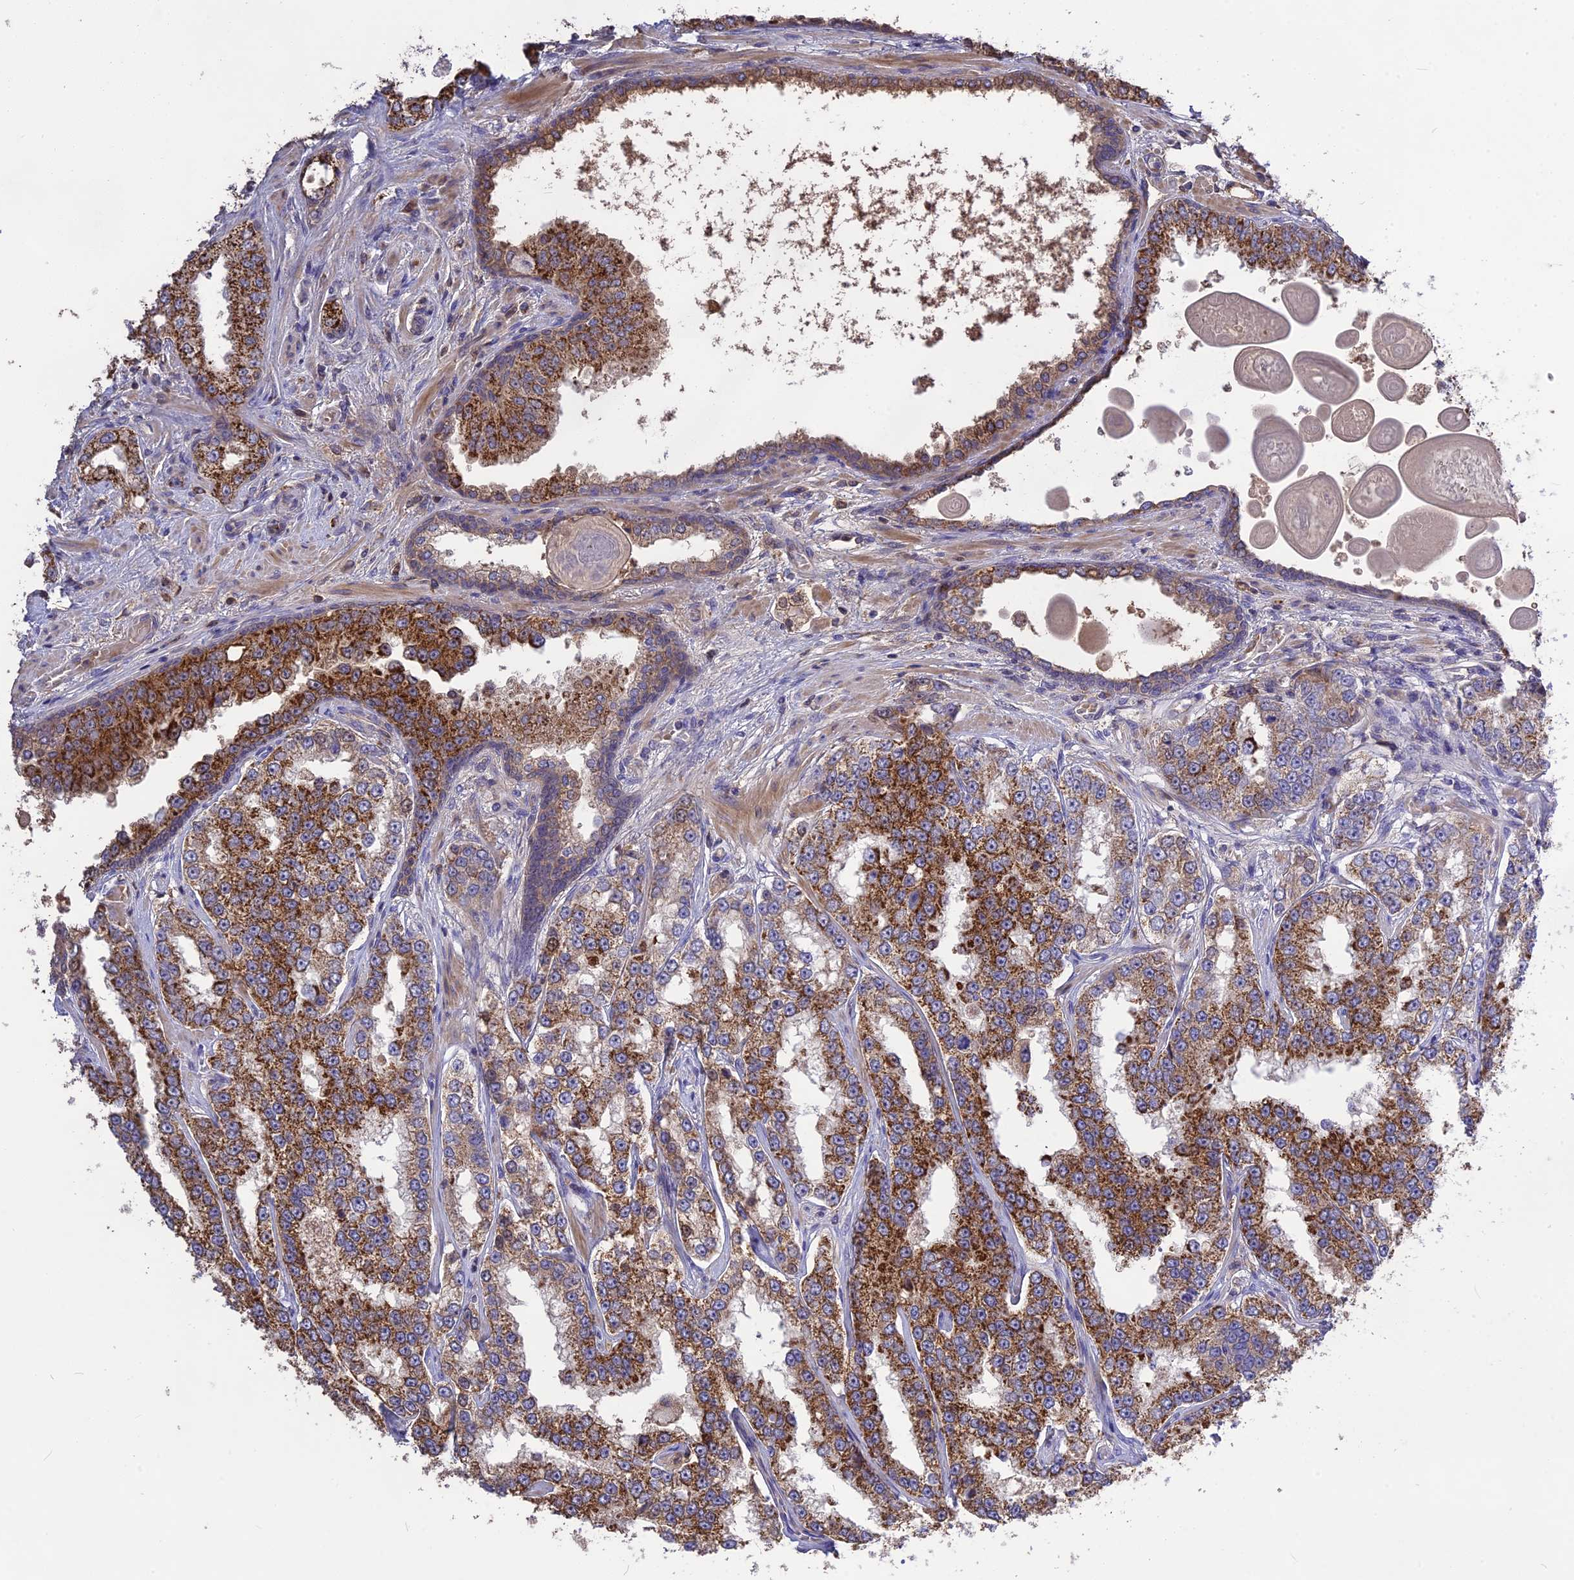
{"staining": {"intensity": "strong", "quantity": ">75%", "location": "cytoplasmic/membranous"}, "tissue": "prostate cancer", "cell_type": "Tumor cells", "image_type": "cancer", "snomed": [{"axis": "morphology", "description": "Normal tissue, NOS"}, {"axis": "morphology", "description": "Adenocarcinoma, High grade"}, {"axis": "topography", "description": "Prostate"}], "caption": "Immunohistochemical staining of high-grade adenocarcinoma (prostate) exhibits strong cytoplasmic/membranous protein positivity in about >75% of tumor cells.", "gene": "NUDT8", "patient": {"sex": "male", "age": 83}}